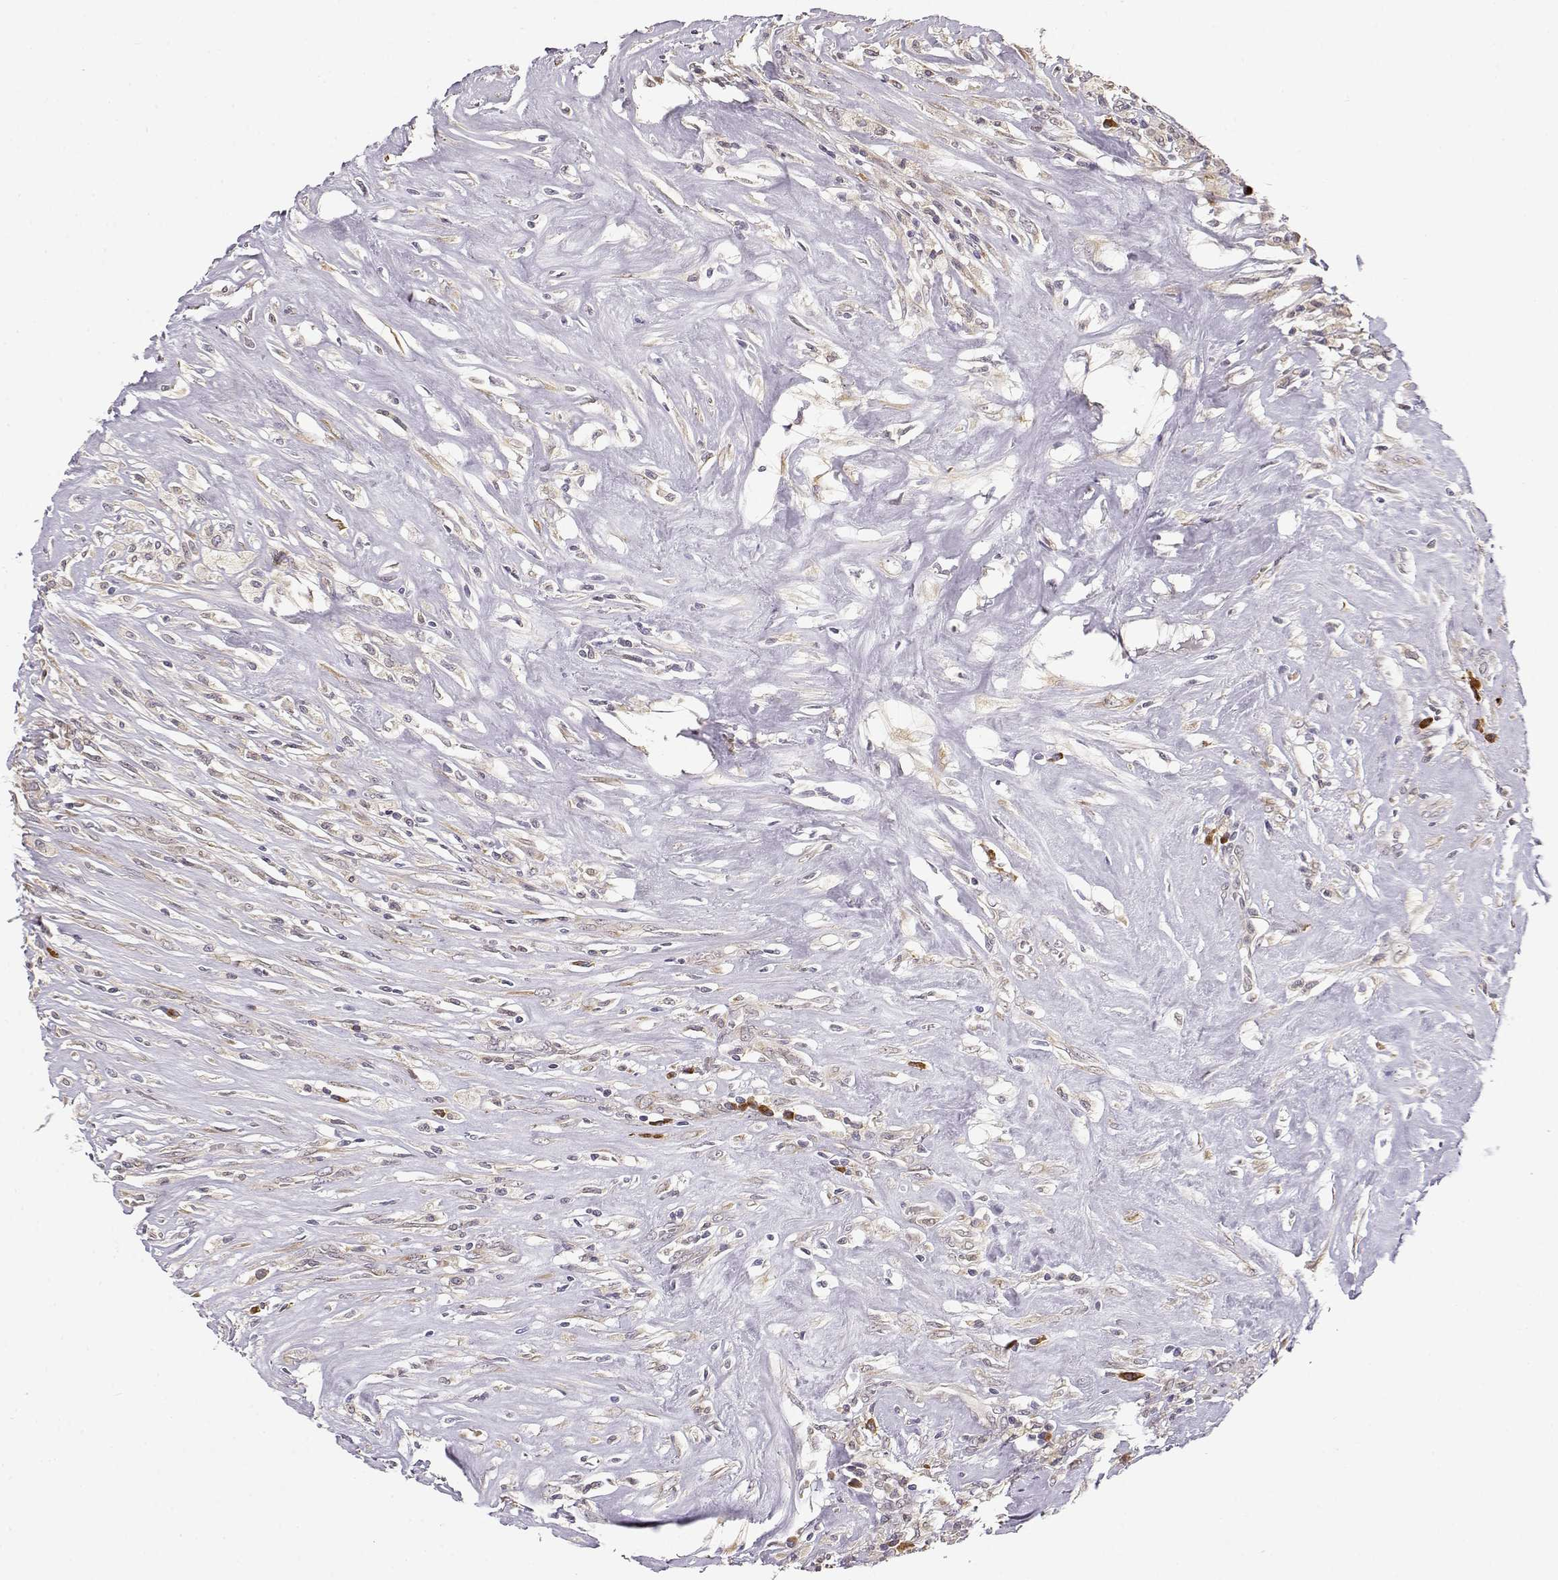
{"staining": {"intensity": "weak", "quantity": "<25%", "location": "cytoplasmic/membranous"}, "tissue": "testis cancer", "cell_type": "Tumor cells", "image_type": "cancer", "snomed": [{"axis": "morphology", "description": "Necrosis, NOS"}, {"axis": "morphology", "description": "Carcinoma, Embryonal, NOS"}, {"axis": "topography", "description": "Testis"}], "caption": "Immunohistochemistry image of human testis cancer stained for a protein (brown), which displays no expression in tumor cells.", "gene": "ERGIC2", "patient": {"sex": "male", "age": 19}}